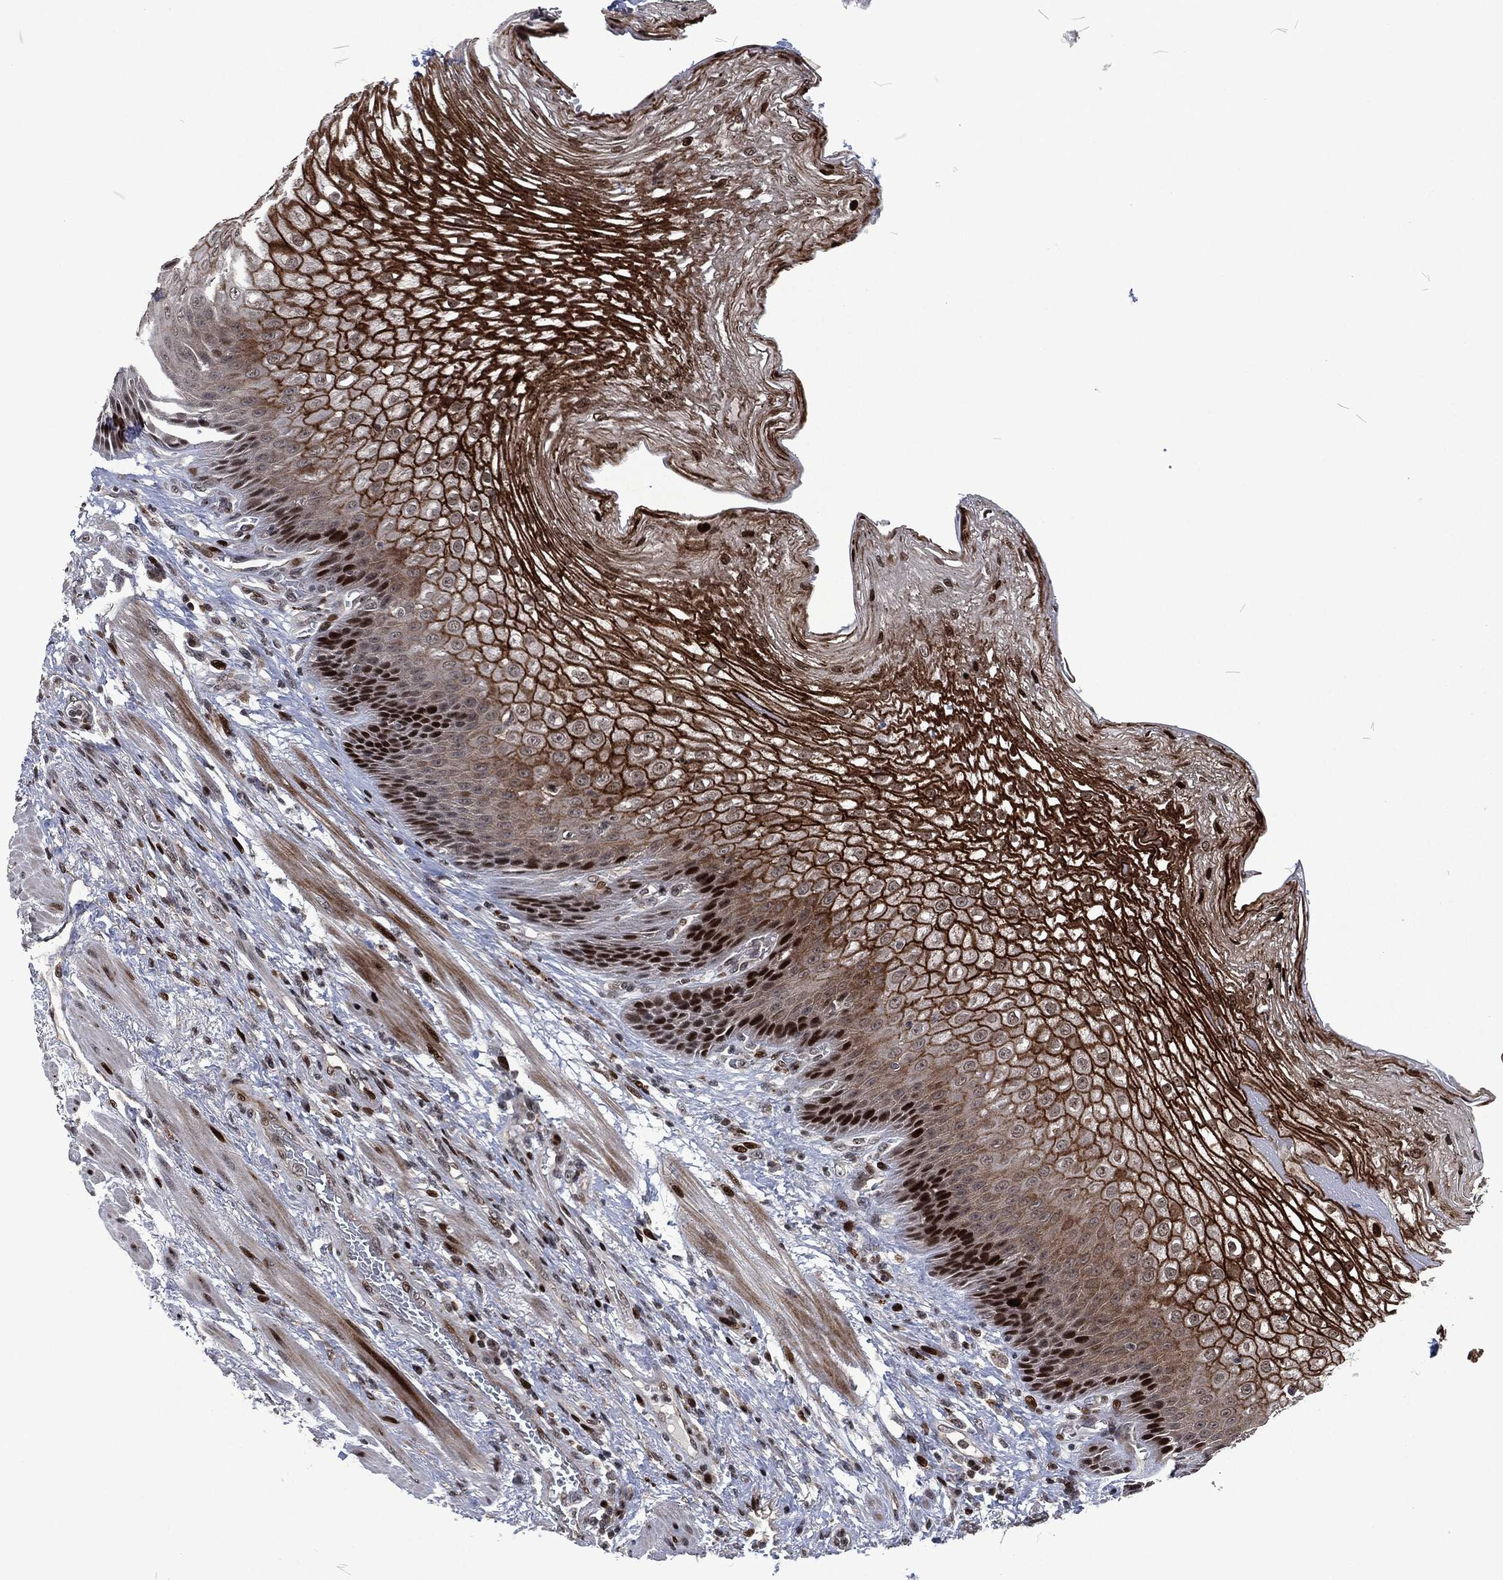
{"staining": {"intensity": "strong", "quantity": ">75%", "location": "cytoplasmic/membranous,nuclear"}, "tissue": "esophagus", "cell_type": "Squamous epithelial cells", "image_type": "normal", "snomed": [{"axis": "morphology", "description": "Normal tissue, NOS"}, {"axis": "topography", "description": "Esophagus"}], "caption": "Esophagus stained with DAB (3,3'-diaminobenzidine) IHC exhibits high levels of strong cytoplasmic/membranous,nuclear staining in about >75% of squamous epithelial cells.", "gene": "EGFR", "patient": {"sex": "male", "age": 63}}